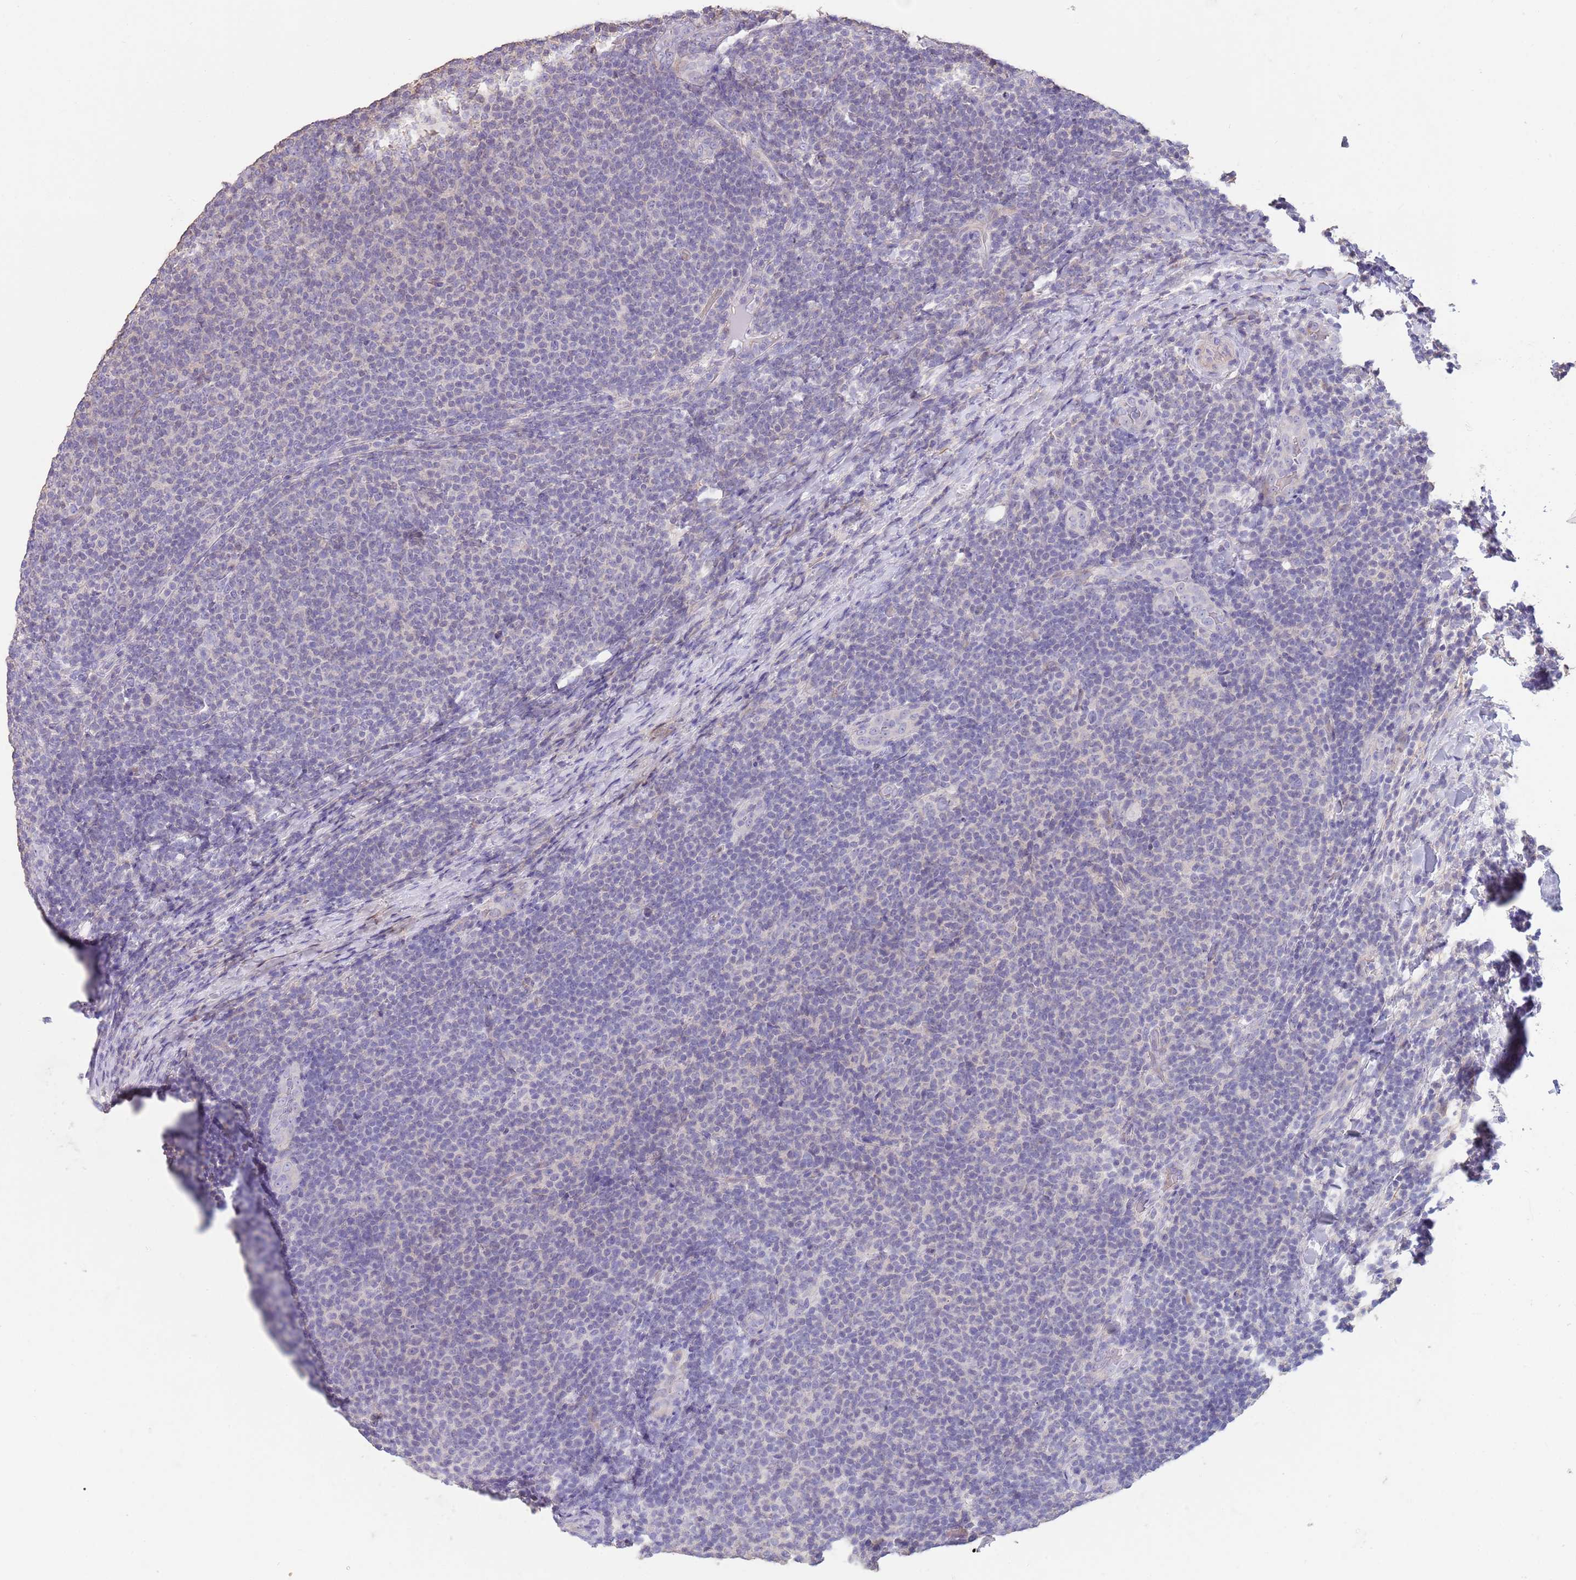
{"staining": {"intensity": "negative", "quantity": "none", "location": "none"}, "tissue": "lymphoma", "cell_type": "Tumor cells", "image_type": "cancer", "snomed": [{"axis": "morphology", "description": "Malignant lymphoma, non-Hodgkin's type, Low grade"}, {"axis": "topography", "description": "Lymph node"}], "caption": "Immunohistochemical staining of malignant lymphoma, non-Hodgkin's type (low-grade) exhibits no significant staining in tumor cells.", "gene": "ZNF14", "patient": {"sex": "male", "age": 66}}